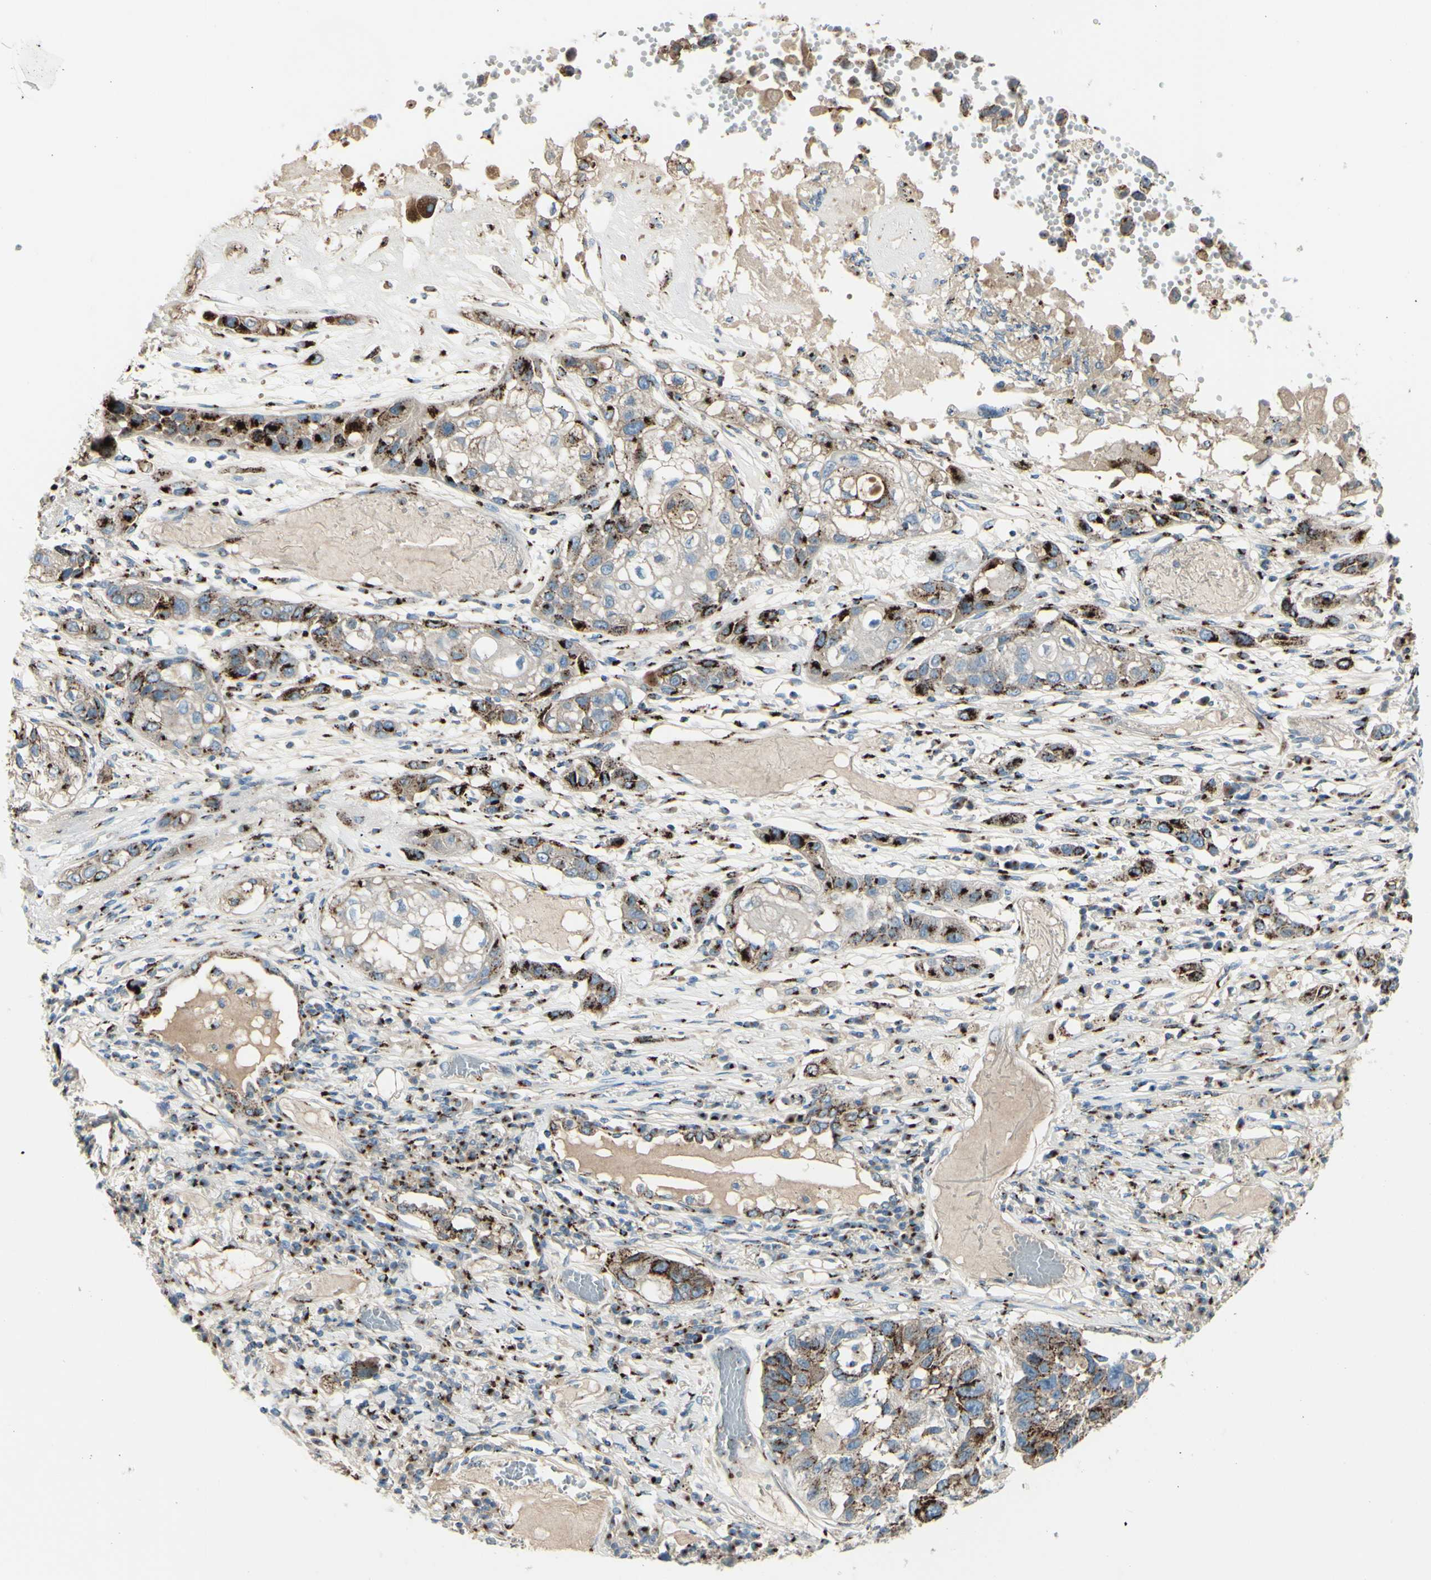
{"staining": {"intensity": "strong", "quantity": ">75%", "location": "cytoplasmic/membranous"}, "tissue": "lung cancer", "cell_type": "Tumor cells", "image_type": "cancer", "snomed": [{"axis": "morphology", "description": "Squamous cell carcinoma, NOS"}, {"axis": "topography", "description": "Lung"}], "caption": "Strong cytoplasmic/membranous expression for a protein is present in approximately >75% of tumor cells of lung cancer (squamous cell carcinoma) using immunohistochemistry.", "gene": "B4GALT1", "patient": {"sex": "male", "age": 71}}